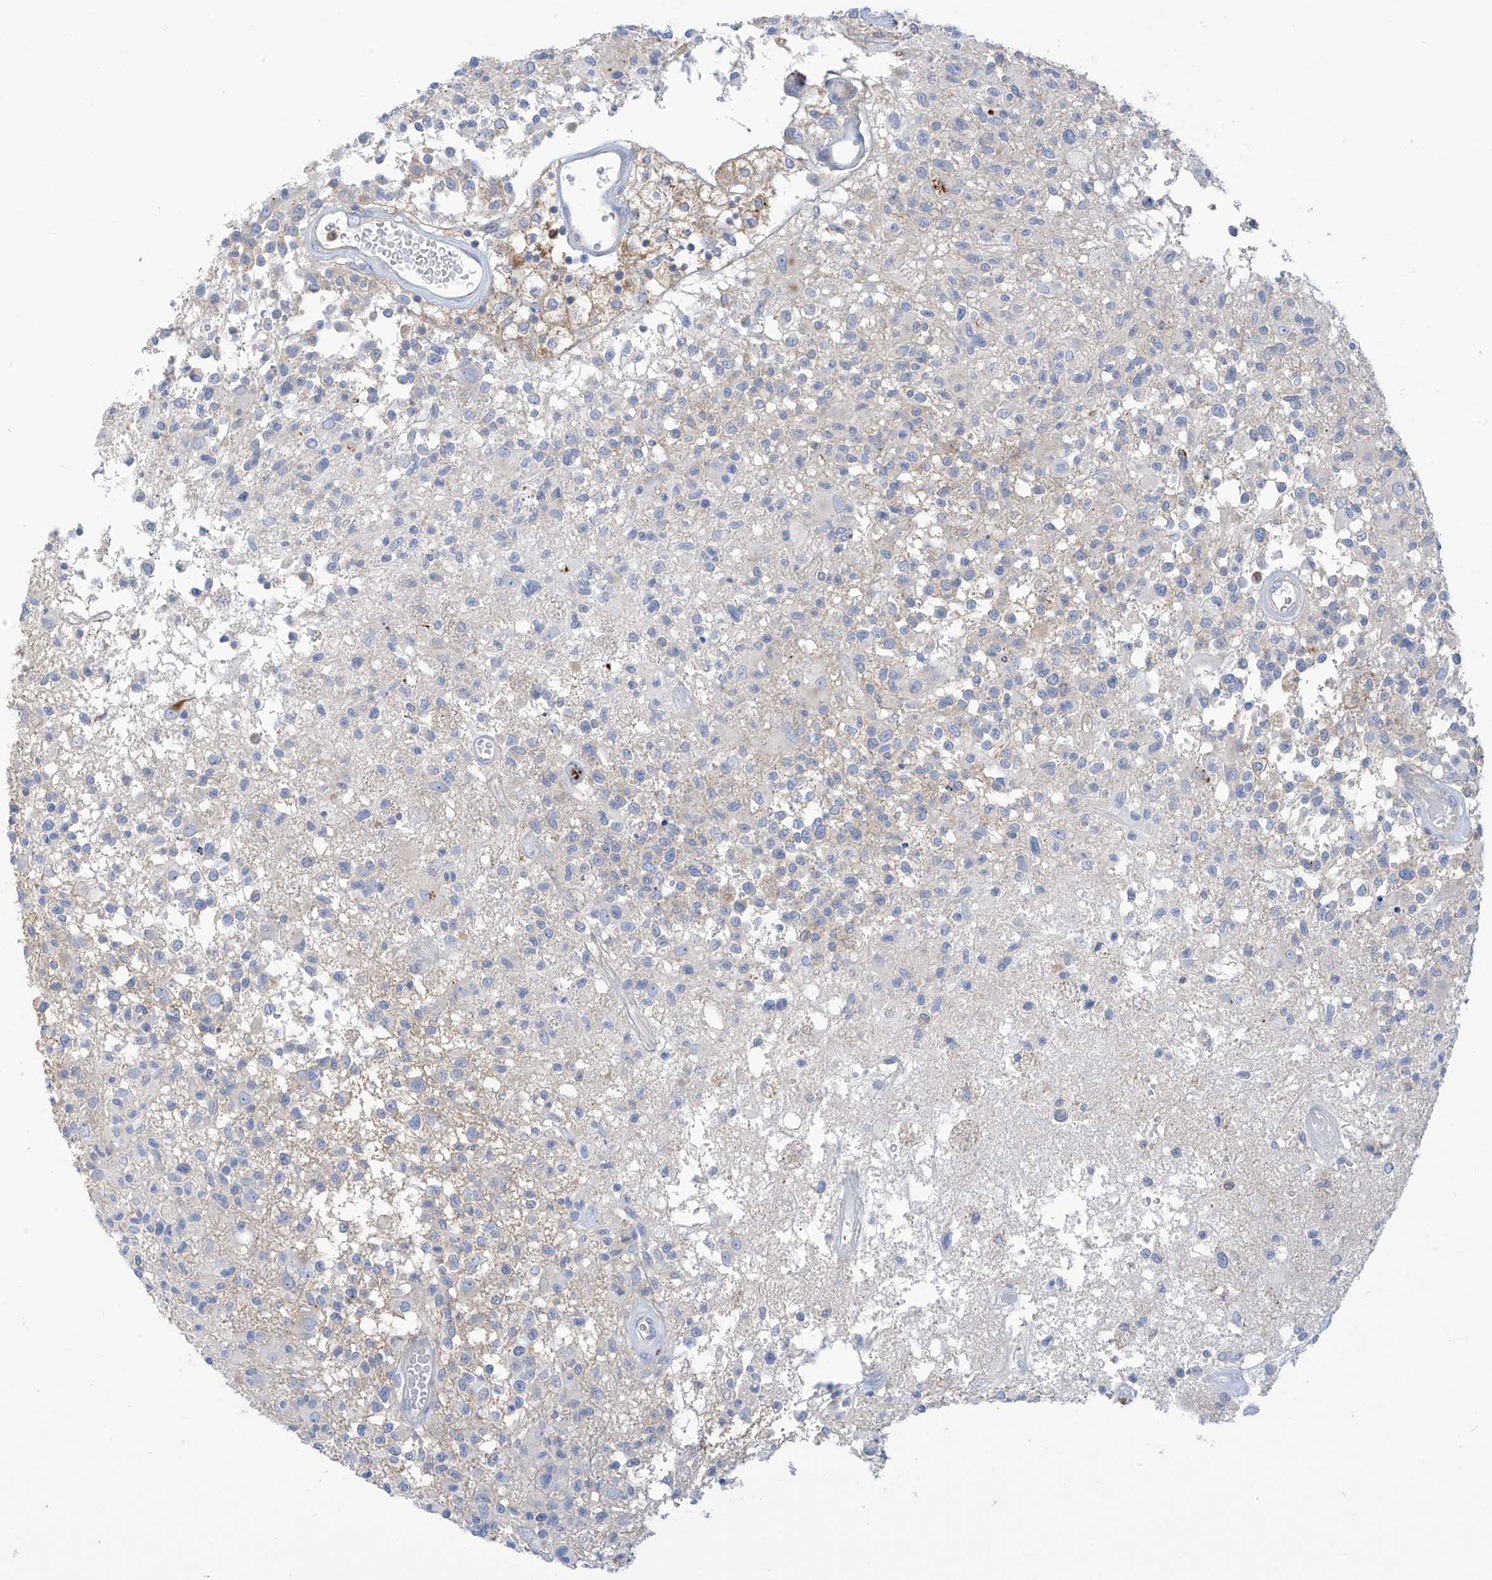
{"staining": {"intensity": "negative", "quantity": "none", "location": "none"}, "tissue": "glioma", "cell_type": "Tumor cells", "image_type": "cancer", "snomed": [{"axis": "morphology", "description": "Glioma, malignant, High grade"}, {"axis": "morphology", "description": "Glioblastoma, NOS"}, {"axis": "topography", "description": "Brain"}], "caption": "Image shows no protein positivity in tumor cells of high-grade glioma (malignant) tissue.", "gene": "FABP2", "patient": {"sex": "male", "age": 60}}